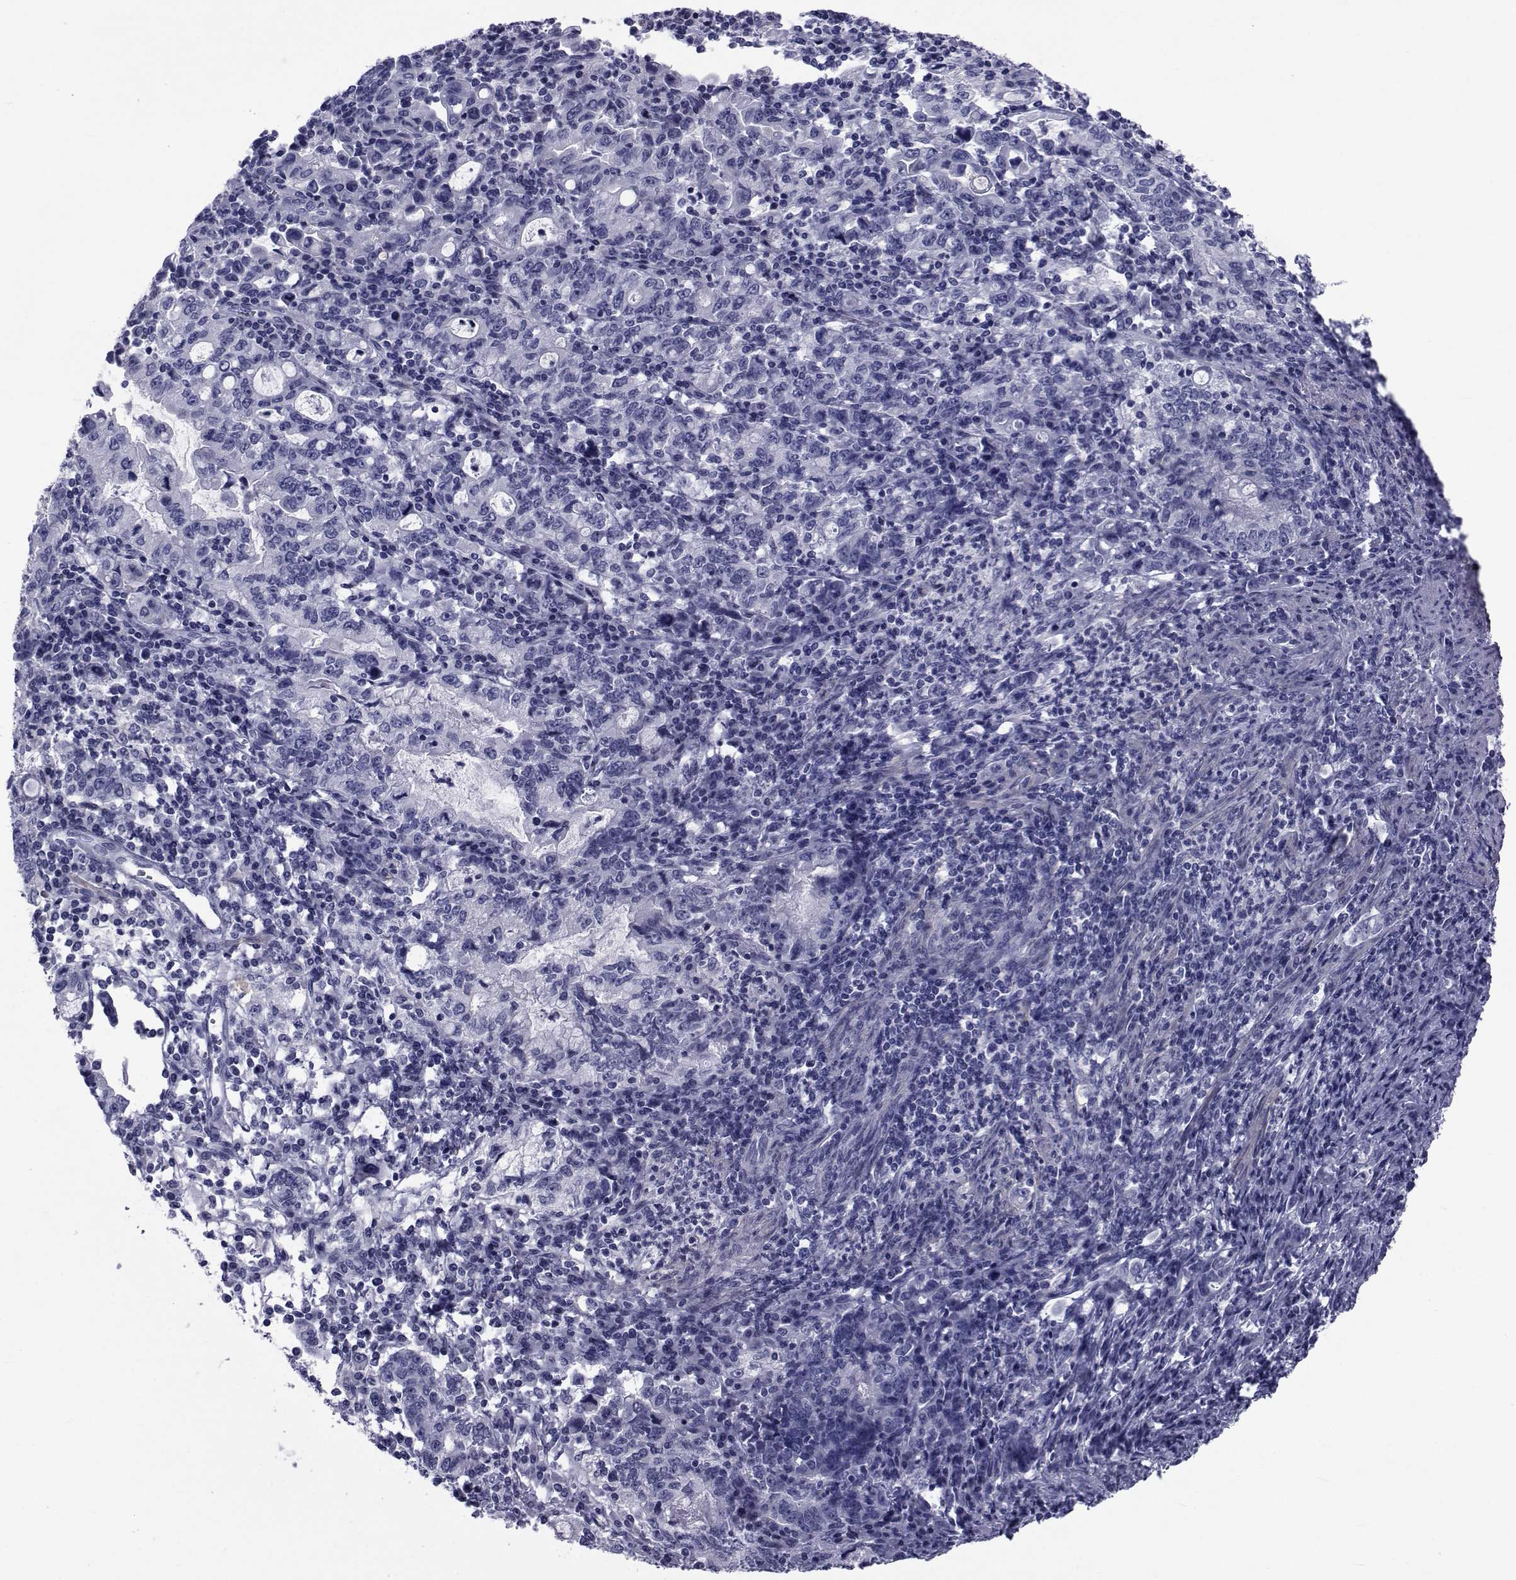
{"staining": {"intensity": "negative", "quantity": "none", "location": "none"}, "tissue": "stomach cancer", "cell_type": "Tumor cells", "image_type": "cancer", "snomed": [{"axis": "morphology", "description": "Adenocarcinoma, NOS"}, {"axis": "topography", "description": "Stomach, lower"}], "caption": "Immunohistochemistry (IHC) histopathology image of neoplastic tissue: stomach cancer stained with DAB reveals no significant protein positivity in tumor cells.", "gene": "GKAP1", "patient": {"sex": "female", "age": 72}}